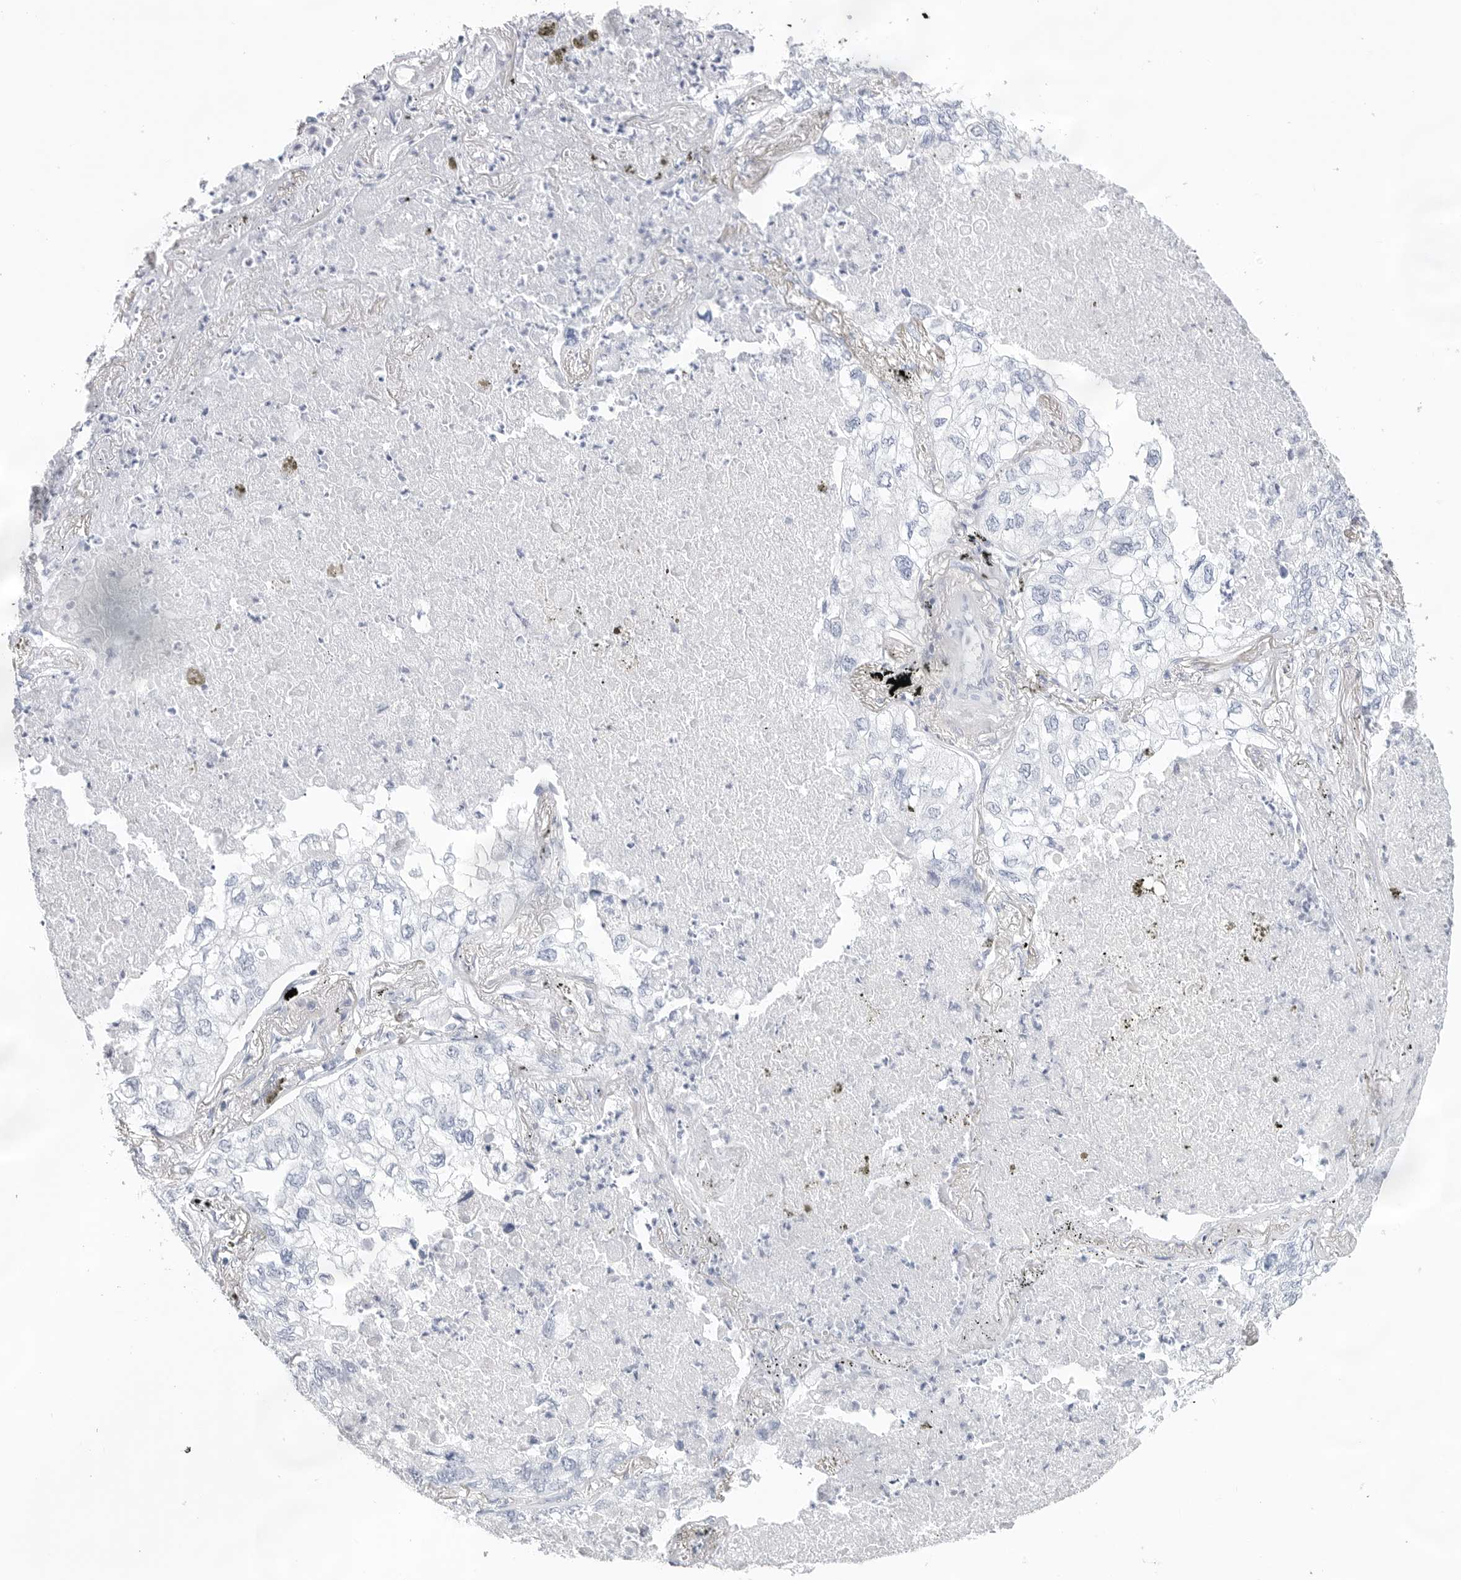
{"staining": {"intensity": "negative", "quantity": "none", "location": "none"}, "tissue": "lung cancer", "cell_type": "Tumor cells", "image_type": "cancer", "snomed": [{"axis": "morphology", "description": "Adenocarcinoma, NOS"}, {"axis": "topography", "description": "Lung"}], "caption": "The IHC photomicrograph has no significant expression in tumor cells of lung adenocarcinoma tissue. (DAB immunohistochemistry (IHC) visualized using brightfield microscopy, high magnification).", "gene": "SLC19A1", "patient": {"sex": "male", "age": 65}}